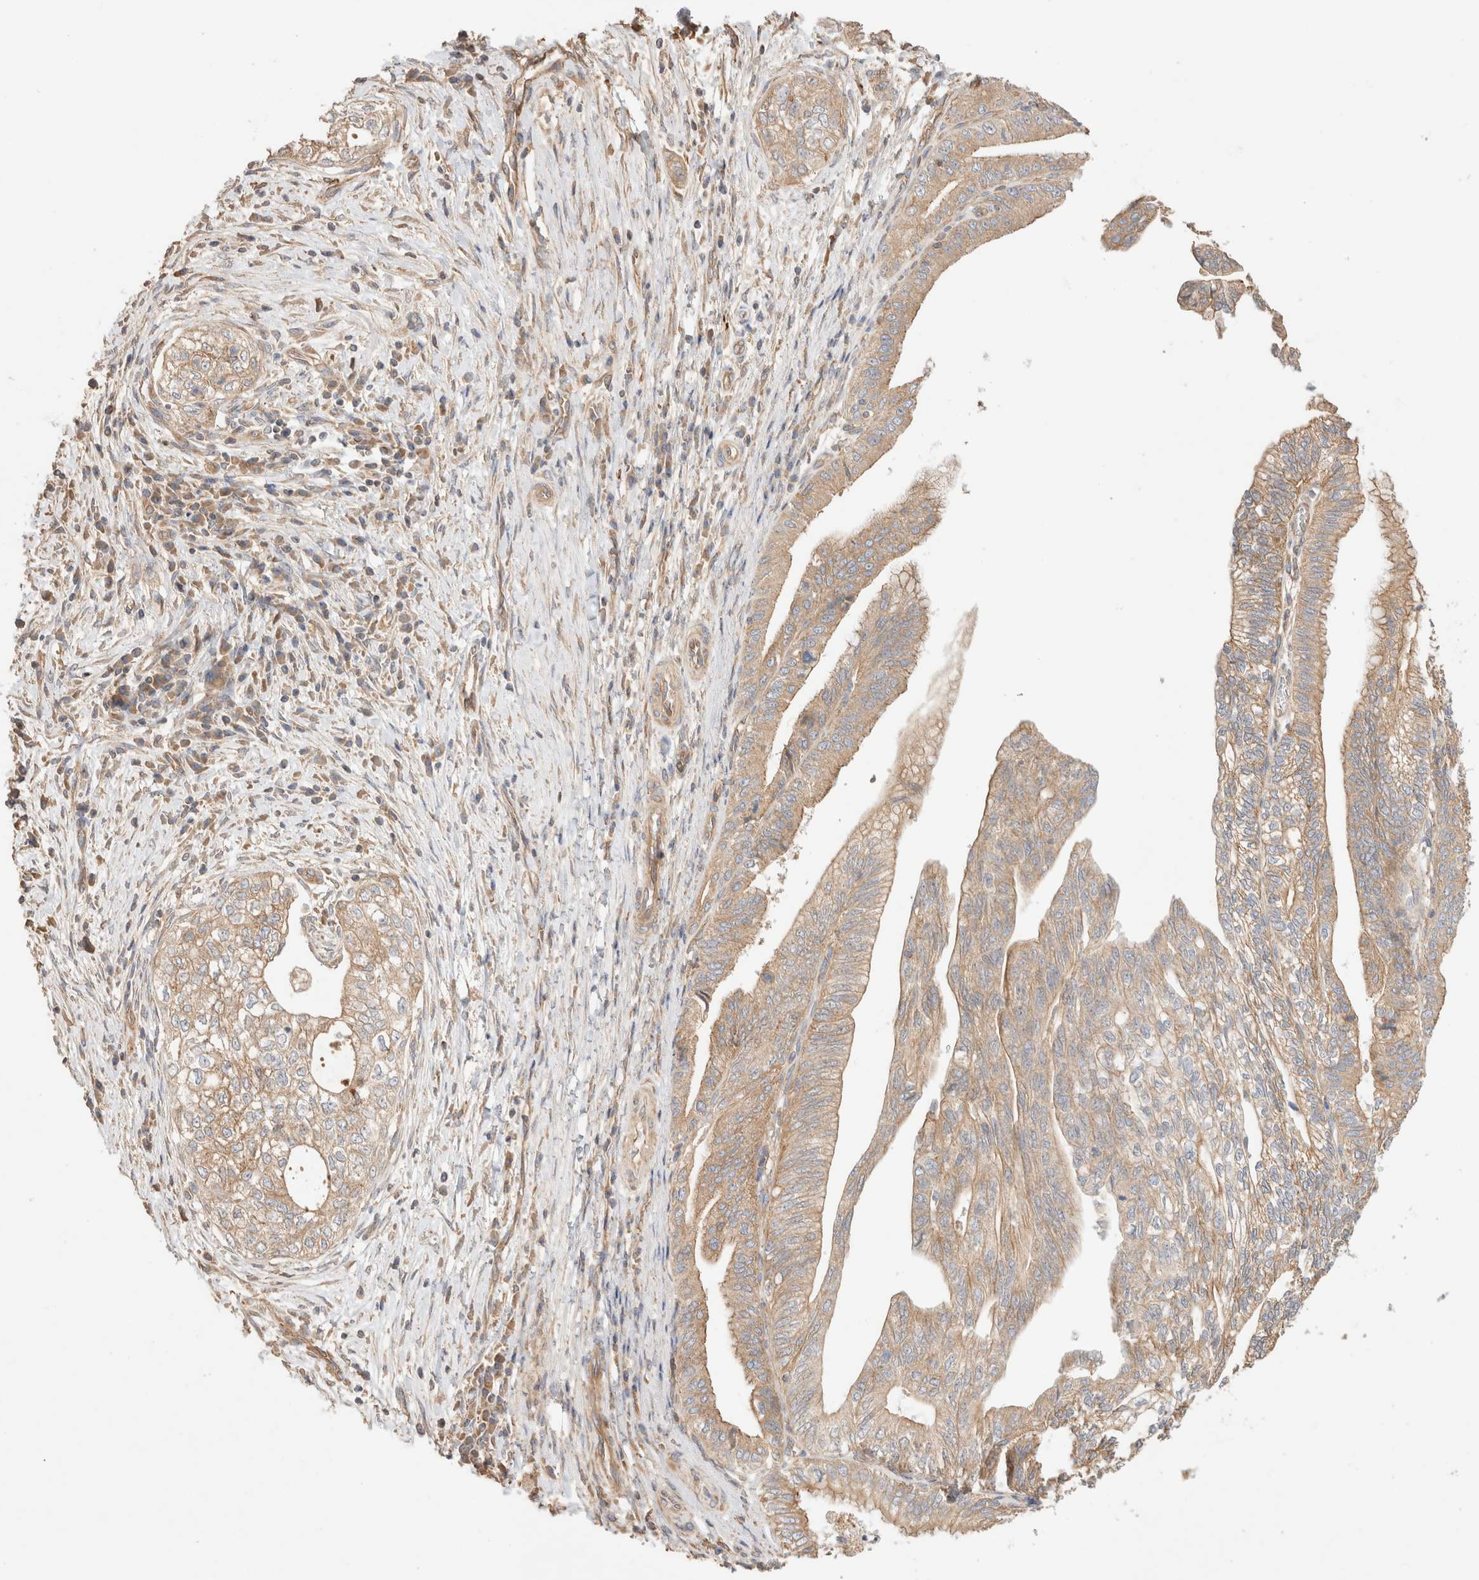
{"staining": {"intensity": "moderate", "quantity": ">75%", "location": "cytoplasmic/membranous"}, "tissue": "pancreatic cancer", "cell_type": "Tumor cells", "image_type": "cancer", "snomed": [{"axis": "morphology", "description": "Adenocarcinoma, NOS"}, {"axis": "topography", "description": "Pancreas"}], "caption": "Immunohistochemistry micrograph of pancreatic adenocarcinoma stained for a protein (brown), which shows medium levels of moderate cytoplasmic/membranous staining in approximately >75% of tumor cells.", "gene": "B3GNTL1", "patient": {"sex": "male", "age": 72}}